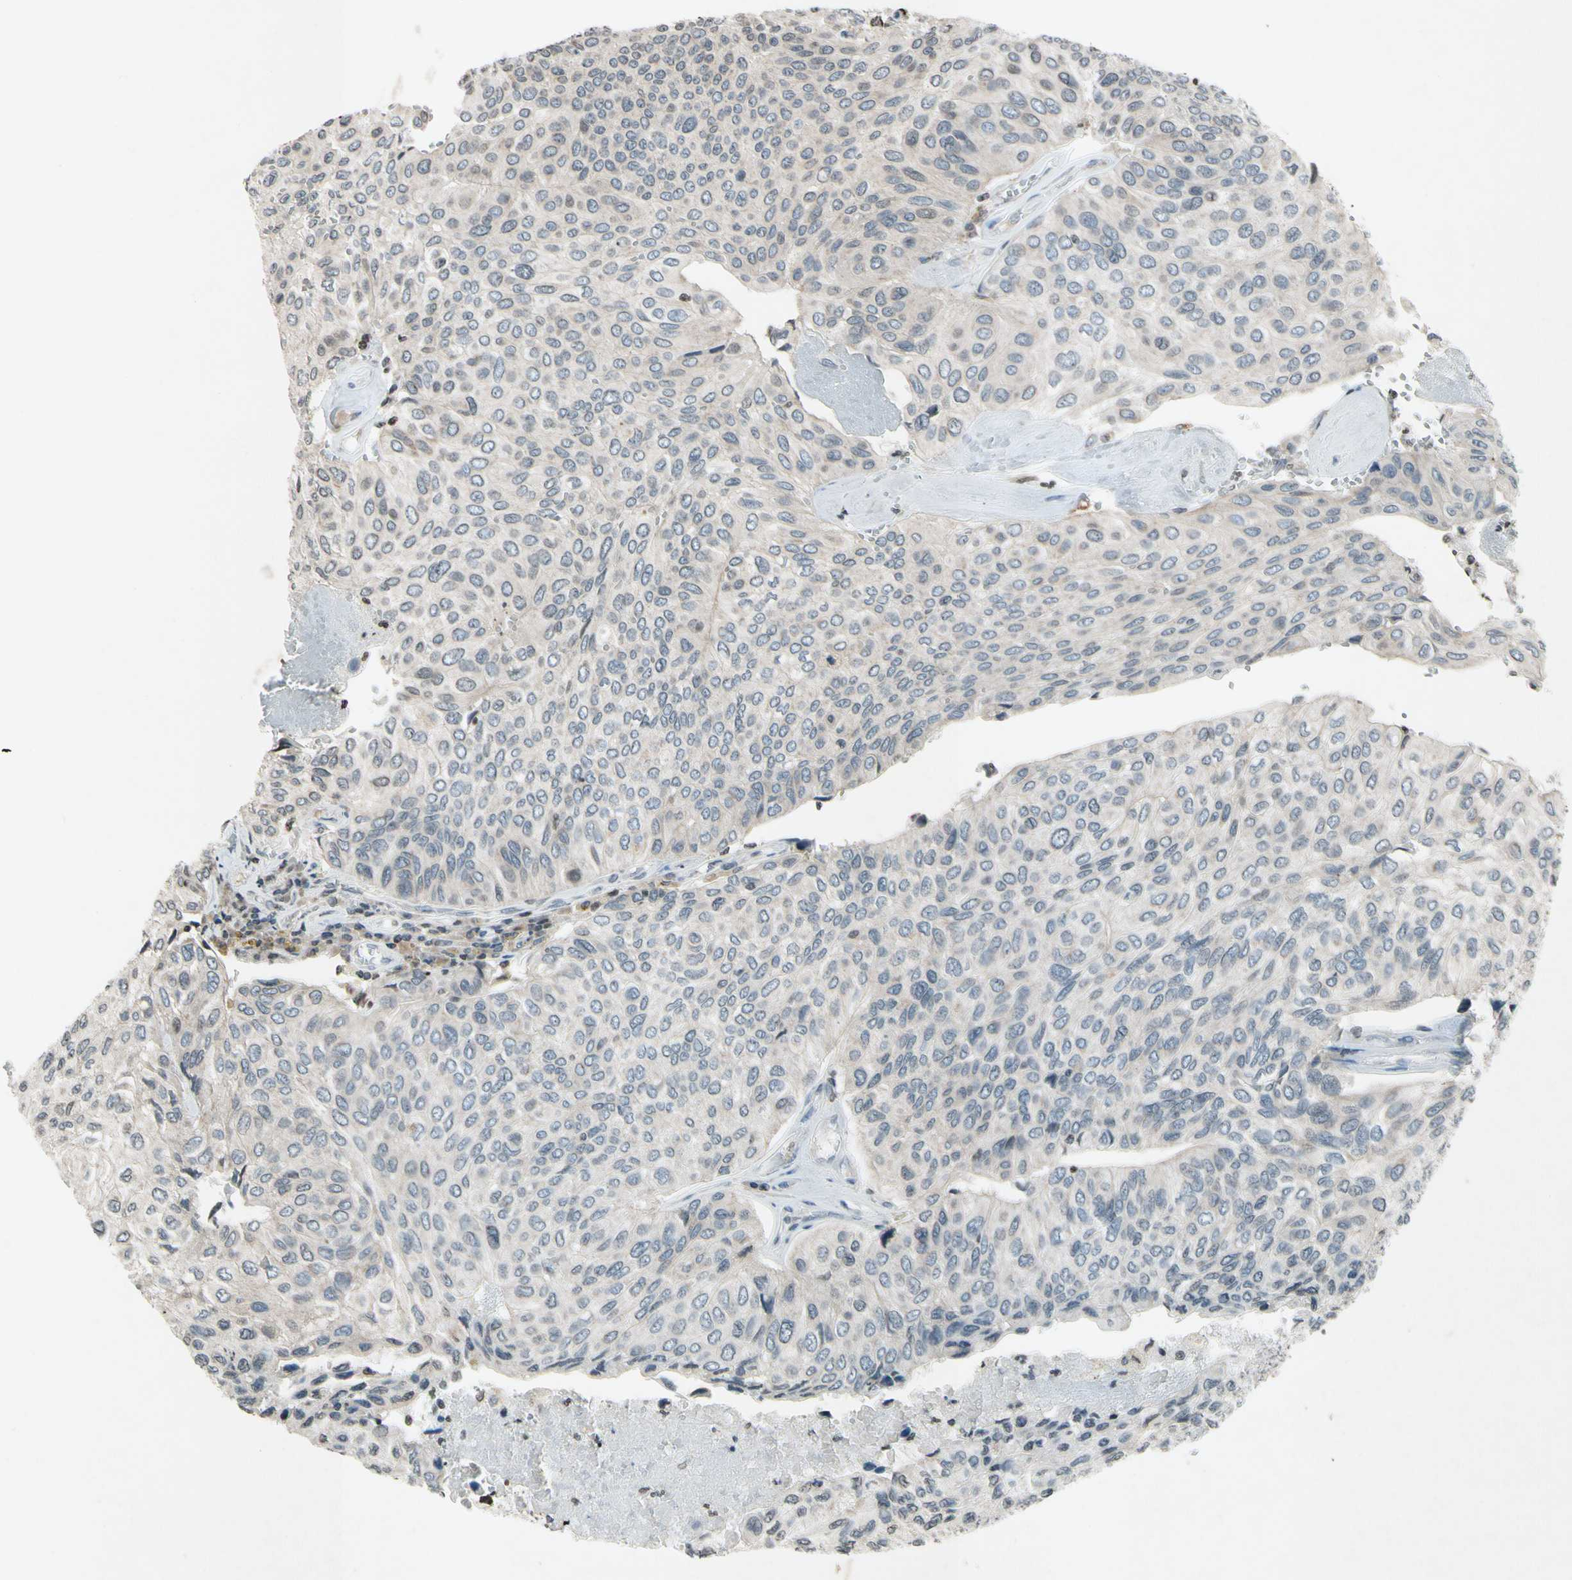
{"staining": {"intensity": "weak", "quantity": ">75%", "location": "cytoplasmic/membranous"}, "tissue": "urothelial cancer", "cell_type": "Tumor cells", "image_type": "cancer", "snomed": [{"axis": "morphology", "description": "Urothelial carcinoma, High grade"}, {"axis": "topography", "description": "Urinary bladder"}], "caption": "Immunohistochemistry (DAB) staining of high-grade urothelial carcinoma demonstrates weak cytoplasmic/membranous protein staining in approximately >75% of tumor cells.", "gene": "CLDN11", "patient": {"sex": "male", "age": 66}}